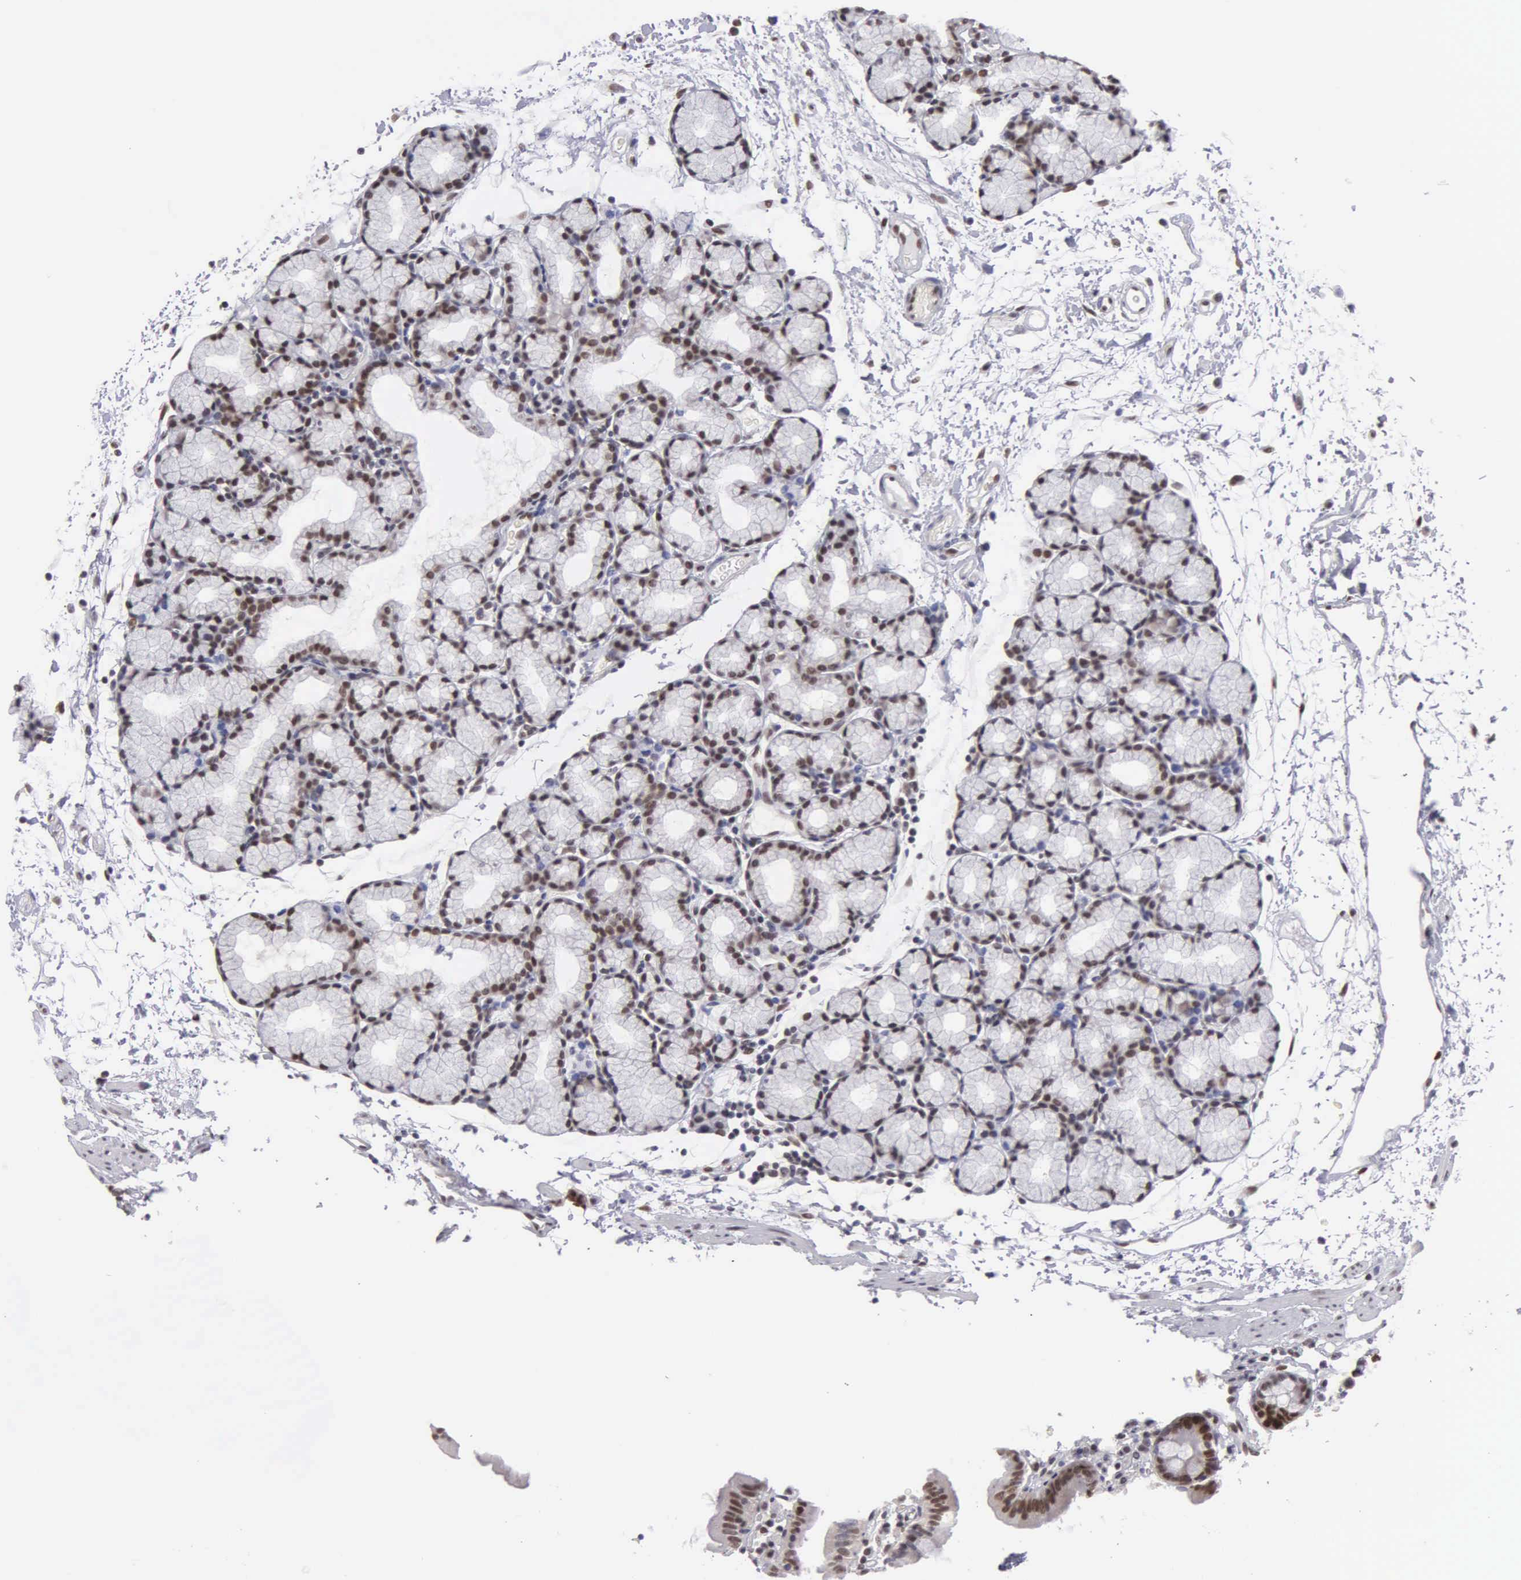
{"staining": {"intensity": "strong", "quantity": ">75%", "location": "nuclear"}, "tissue": "duodenum", "cell_type": "Glandular cells", "image_type": "normal", "snomed": [{"axis": "morphology", "description": "Normal tissue, NOS"}, {"axis": "topography", "description": "Duodenum"}], "caption": "Brown immunohistochemical staining in normal human duodenum exhibits strong nuclear staining in about >75% of glandular cells. The protein of interest is shown in brown color, while the nuclei are stained blue.", "gene": "UBR7", "patient": {"sex": "female", "age": 48}}